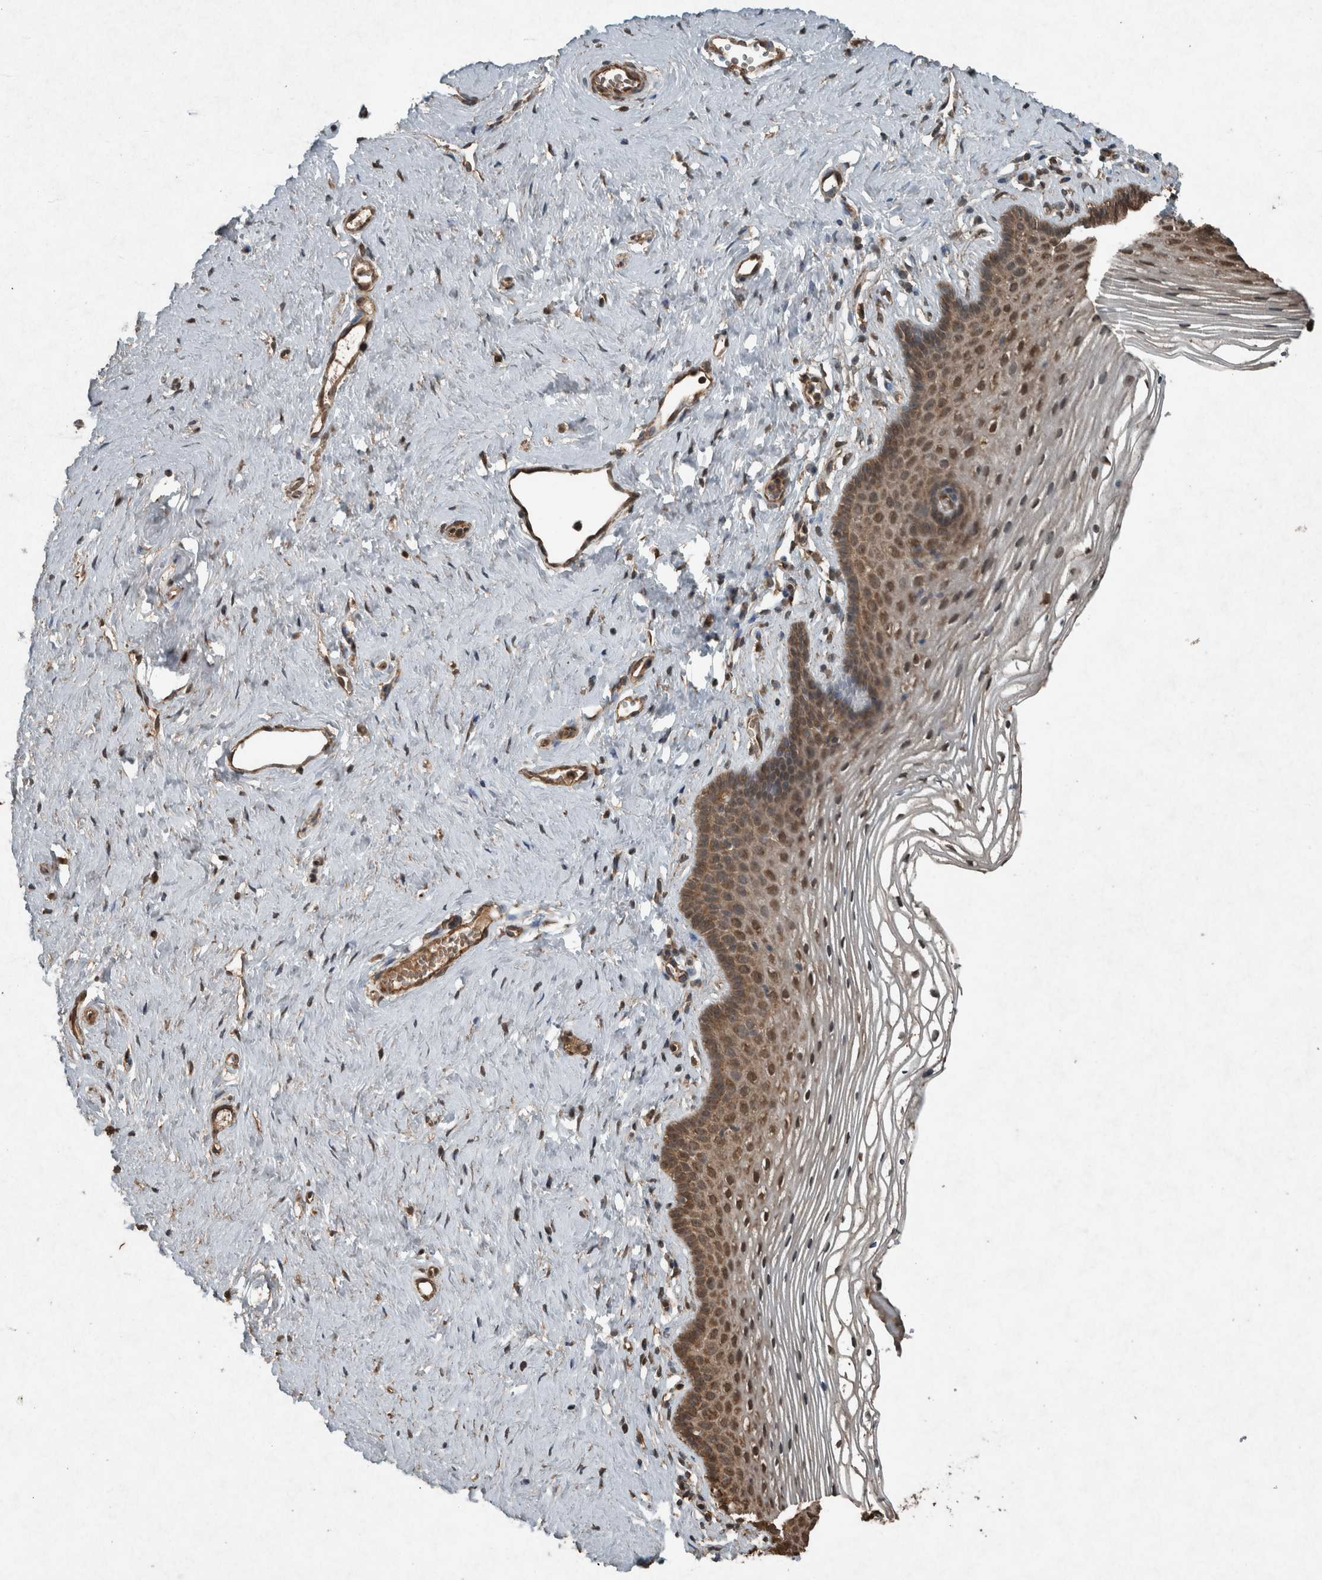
{"staining": {"intensity": "moderate", "quantity": ">75%", "location": "cytoplasmic/membranous,nuclear"}, "tissue": "vagina", "cell_type": "Squamous epithelial cells", "image_type": "normal", "snomed": [{"axis": "morphology", "description": "Normal tissue, NOS"}, {"axis": "topography", "description": "Vagina"}], "caption": "Protein expression analysis of unremarkable vagina exhibits moderate cytoplasmic/membranous,nuclear positivity in approximately >75% of squamous epithelial cells. Using DAB (3,3'-diaminobenzidine) (brown) and hematoxylin (blue) stains, captured at high magnification using brightfield microscopy.", "gene": "ARHGEF12", "patient": {"sex": "female", "age": 32}}